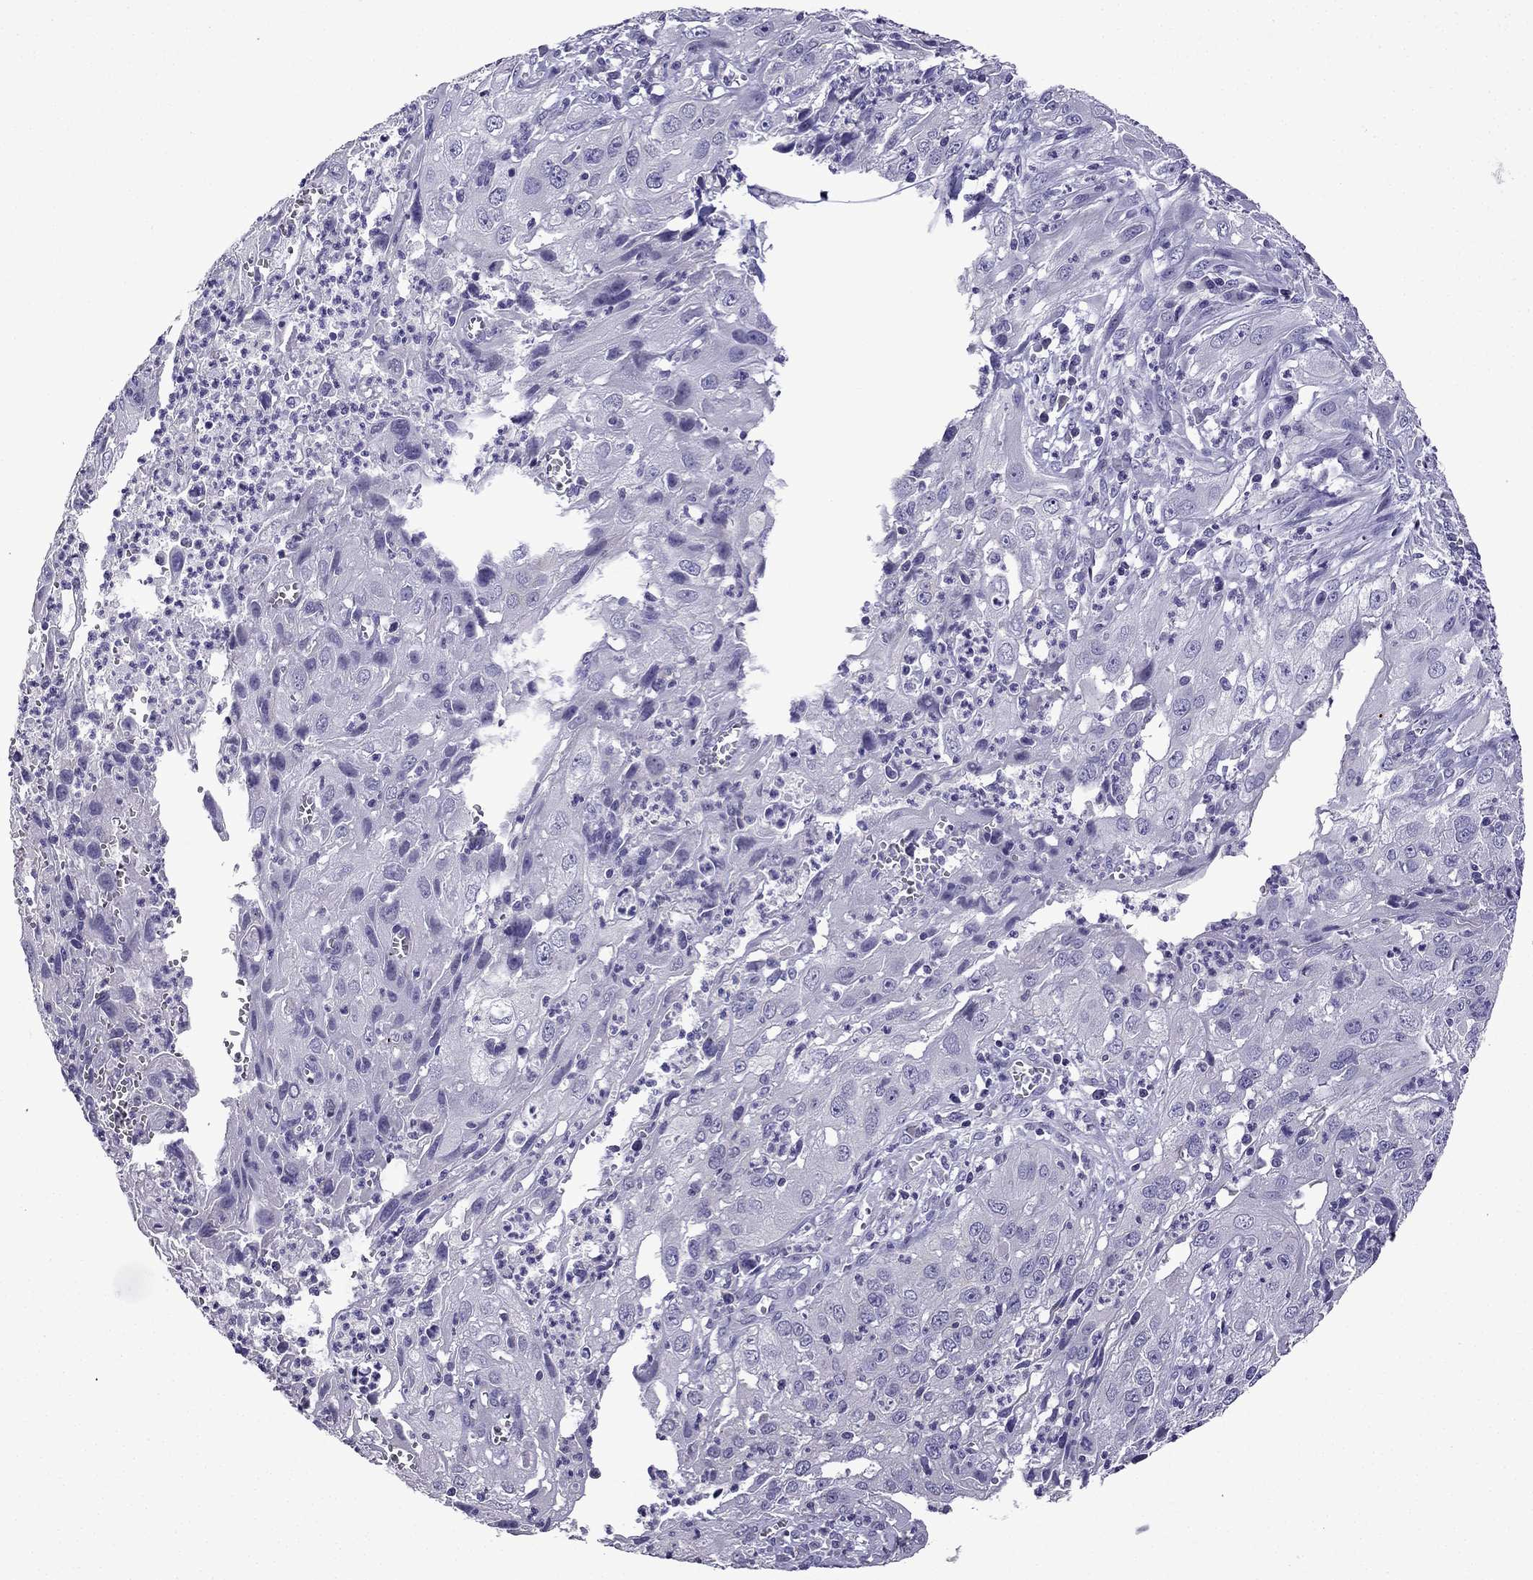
{"staining": {"intensity": "negative", "quantity": "none", "location": "none"}, "tissue": "cervical cancer", "cell_type": "Tumor cells", "image_type": "cancer", "snomed": [{"axis": "morphology", "description": "Squamous cell carcinoma, NOS"}, {"axis": "topography", "description": "Cervix"}], "caption": "Immunohistochemistry (IHC) photomicrograph of neoplastic tissue: cervical cancer stained with DAB shows no significant protein staining in tumor cells.", "gene": "TTN", "patient": {"sex": "female", "age": 32}}